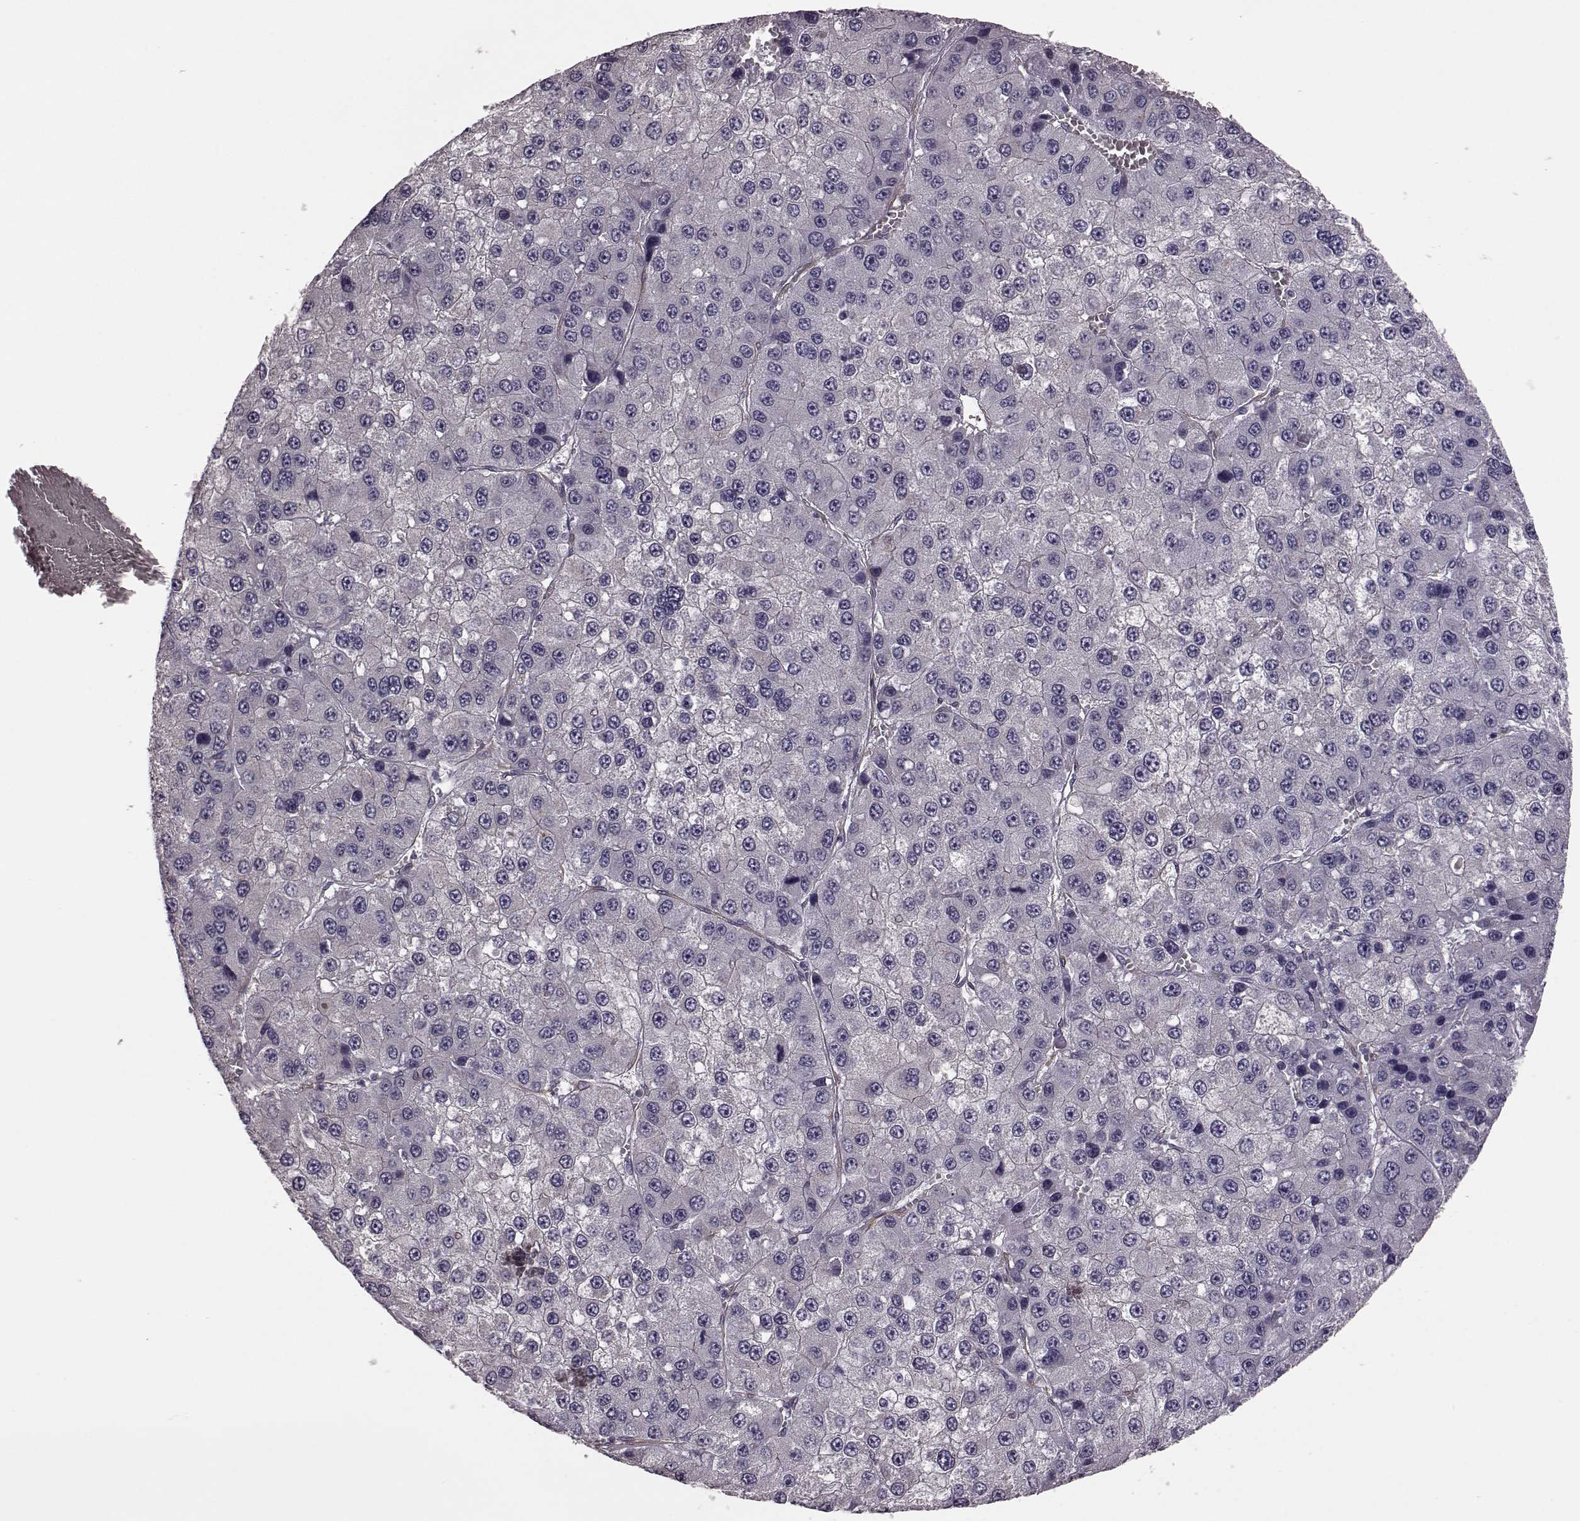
{"staining": {"intensity": "negative", "quantity": "none", "location": "none"}, "tissue": "liver cancer", "cell_type": "Tumor cells", "image_type": "cancer", "snomed": [{"axis": "morphology", "description": "Carcinoma, Hepatocellular, NOS"}, {"axis": "topography", "description": "Liver"}], "caption": "Tumor cells are negative for protein expression in human hepatocellular carcinoma (liver).", "gene": "GRK1", "patient": {"sex": "female", "age": 73}}